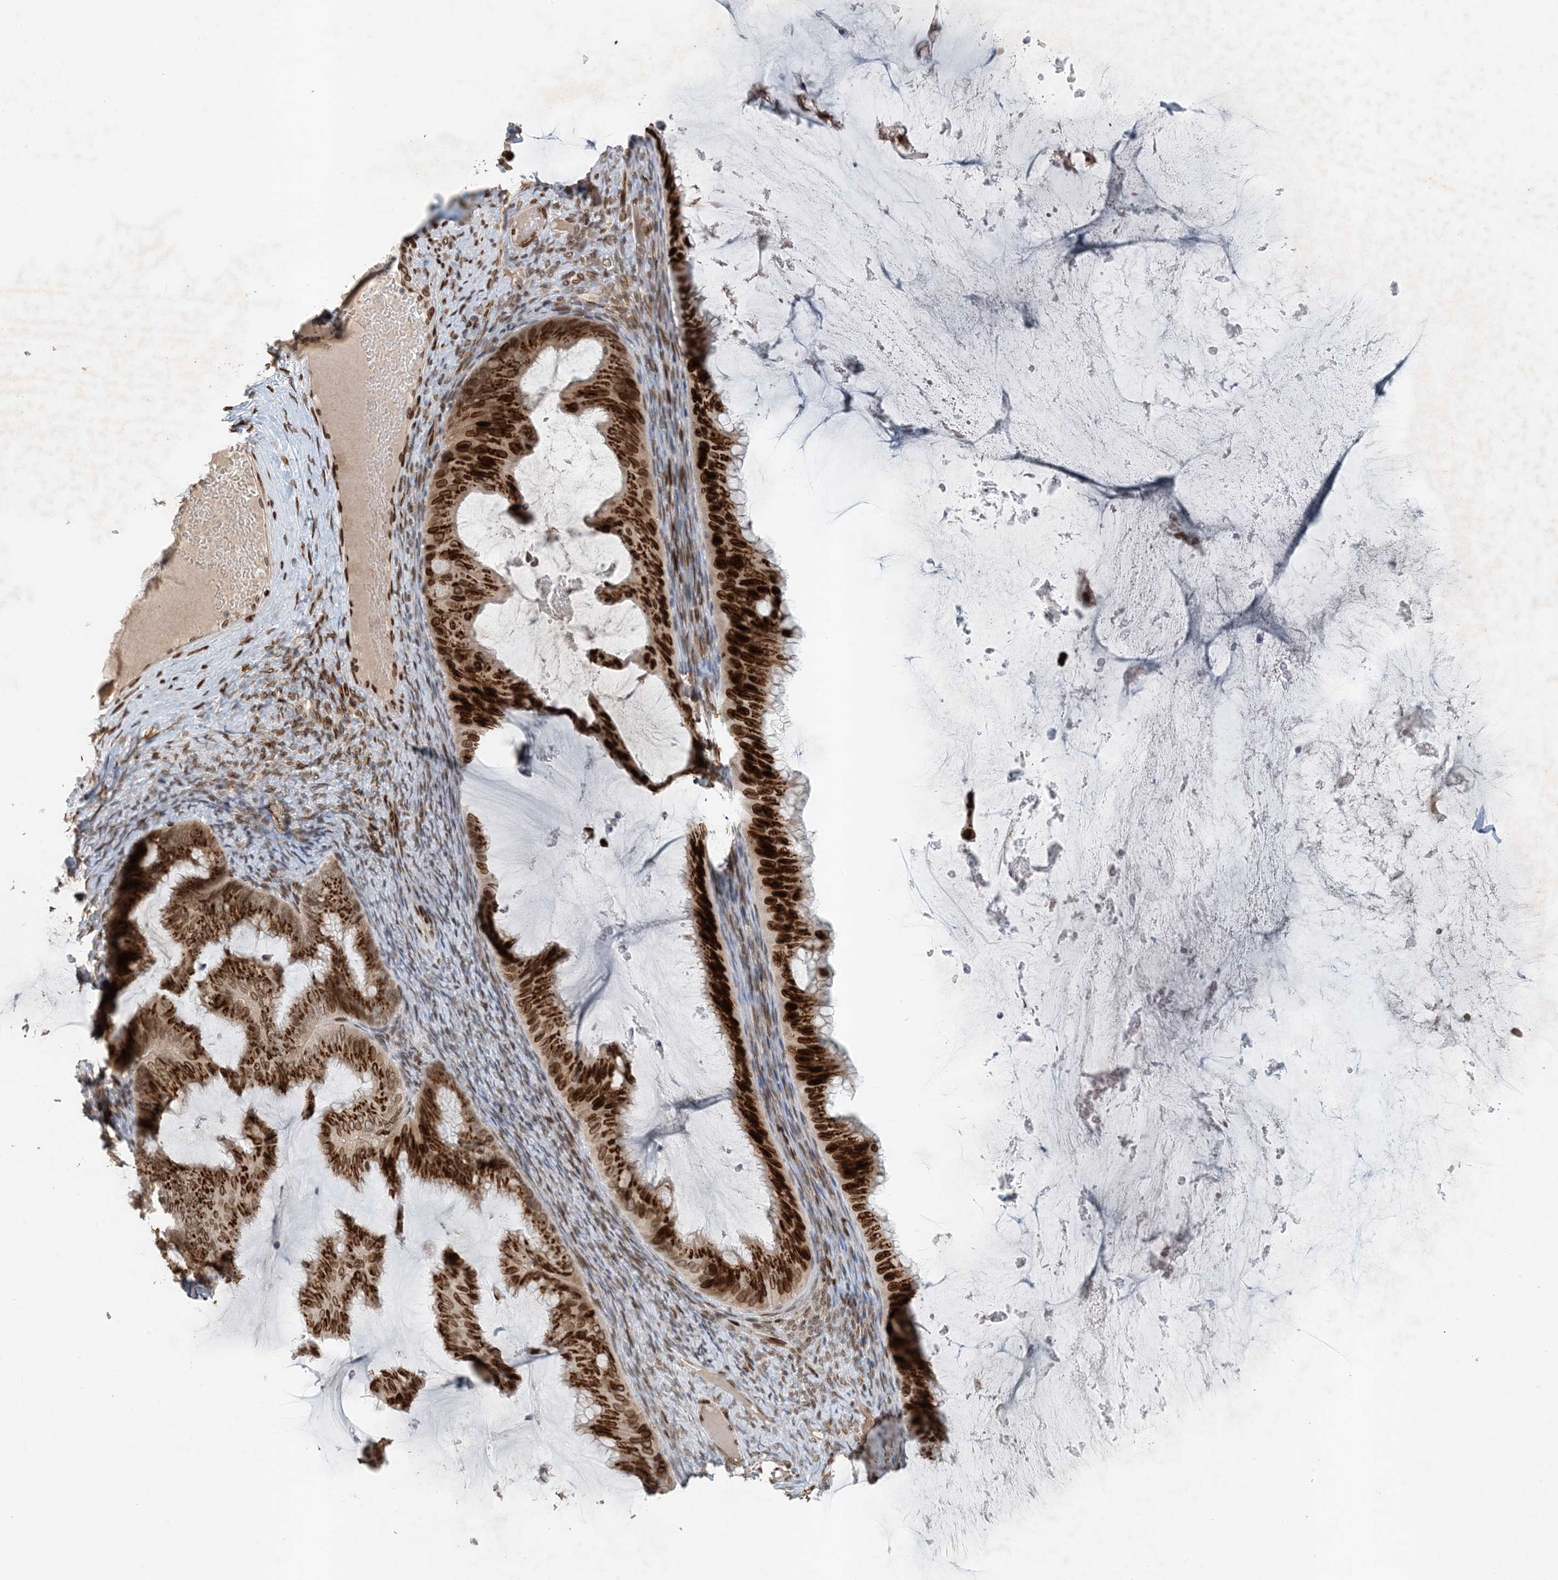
{"staining": {"intensity": "strong", "quantity": ">75%", "location": "cytoplasmic/membranous,nuclear"}, "tissue": "ovarian cancer", "cell_type": "Tumor cells", "image_type": "cancer", "snomed": [{"axis": "morphology", "description": "Cystadenocarcinoma, mucinous, NOS"}, {"axis": "topography", "description": "Ovary"}], "caption": "This image displays immunohistochemistry staining of human mucinous cystadenocarcinoma (ovarian), with high strong cytoplasmic/membranous and nuclear staining in approximately >75% of tumor cells.", "gene": "SLC35A2", "patient": {"sex": "female", "age": 61}}